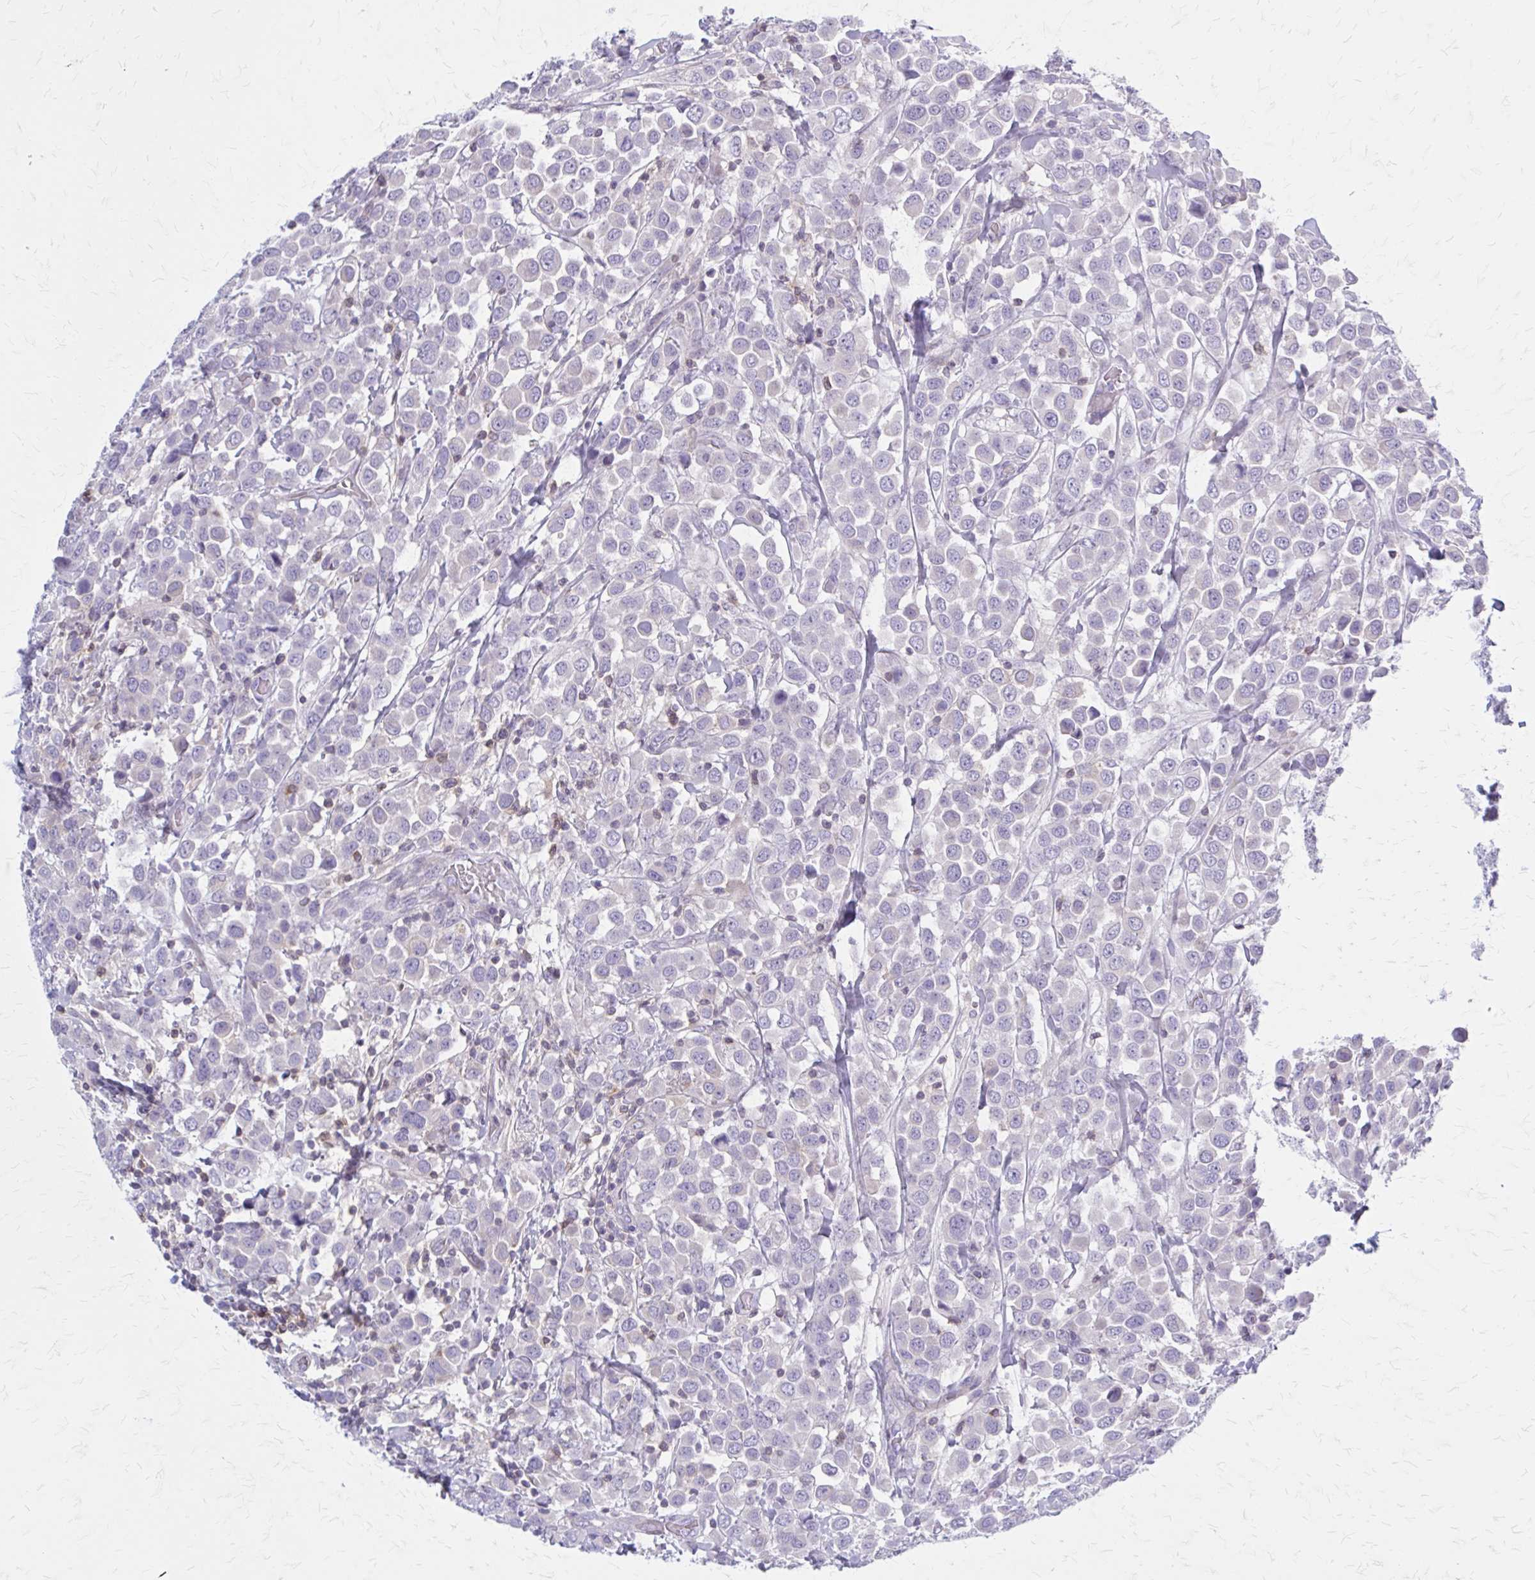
{"staining": {"intensity": "negative", "quantity": "none", "location": "none"}, "tissue": "breast cancer", "cell_type": "Tumor cells", "image_type": "cancer", "snomed": [{"axis": "morphology", "description": "Duct carcinoma"}, {"axis": "topography", "description": "Breast"}], "caption": "Tumor cells show no significant staining in invasive ductal carcinoma (breast). (DAB (3,3'-diaminobenzidine) immunohistochemistry (IHC) with hematoxylin counter stain).", "gene": "PITPNM1", "patient": {"sex": "female", "age": 61}}